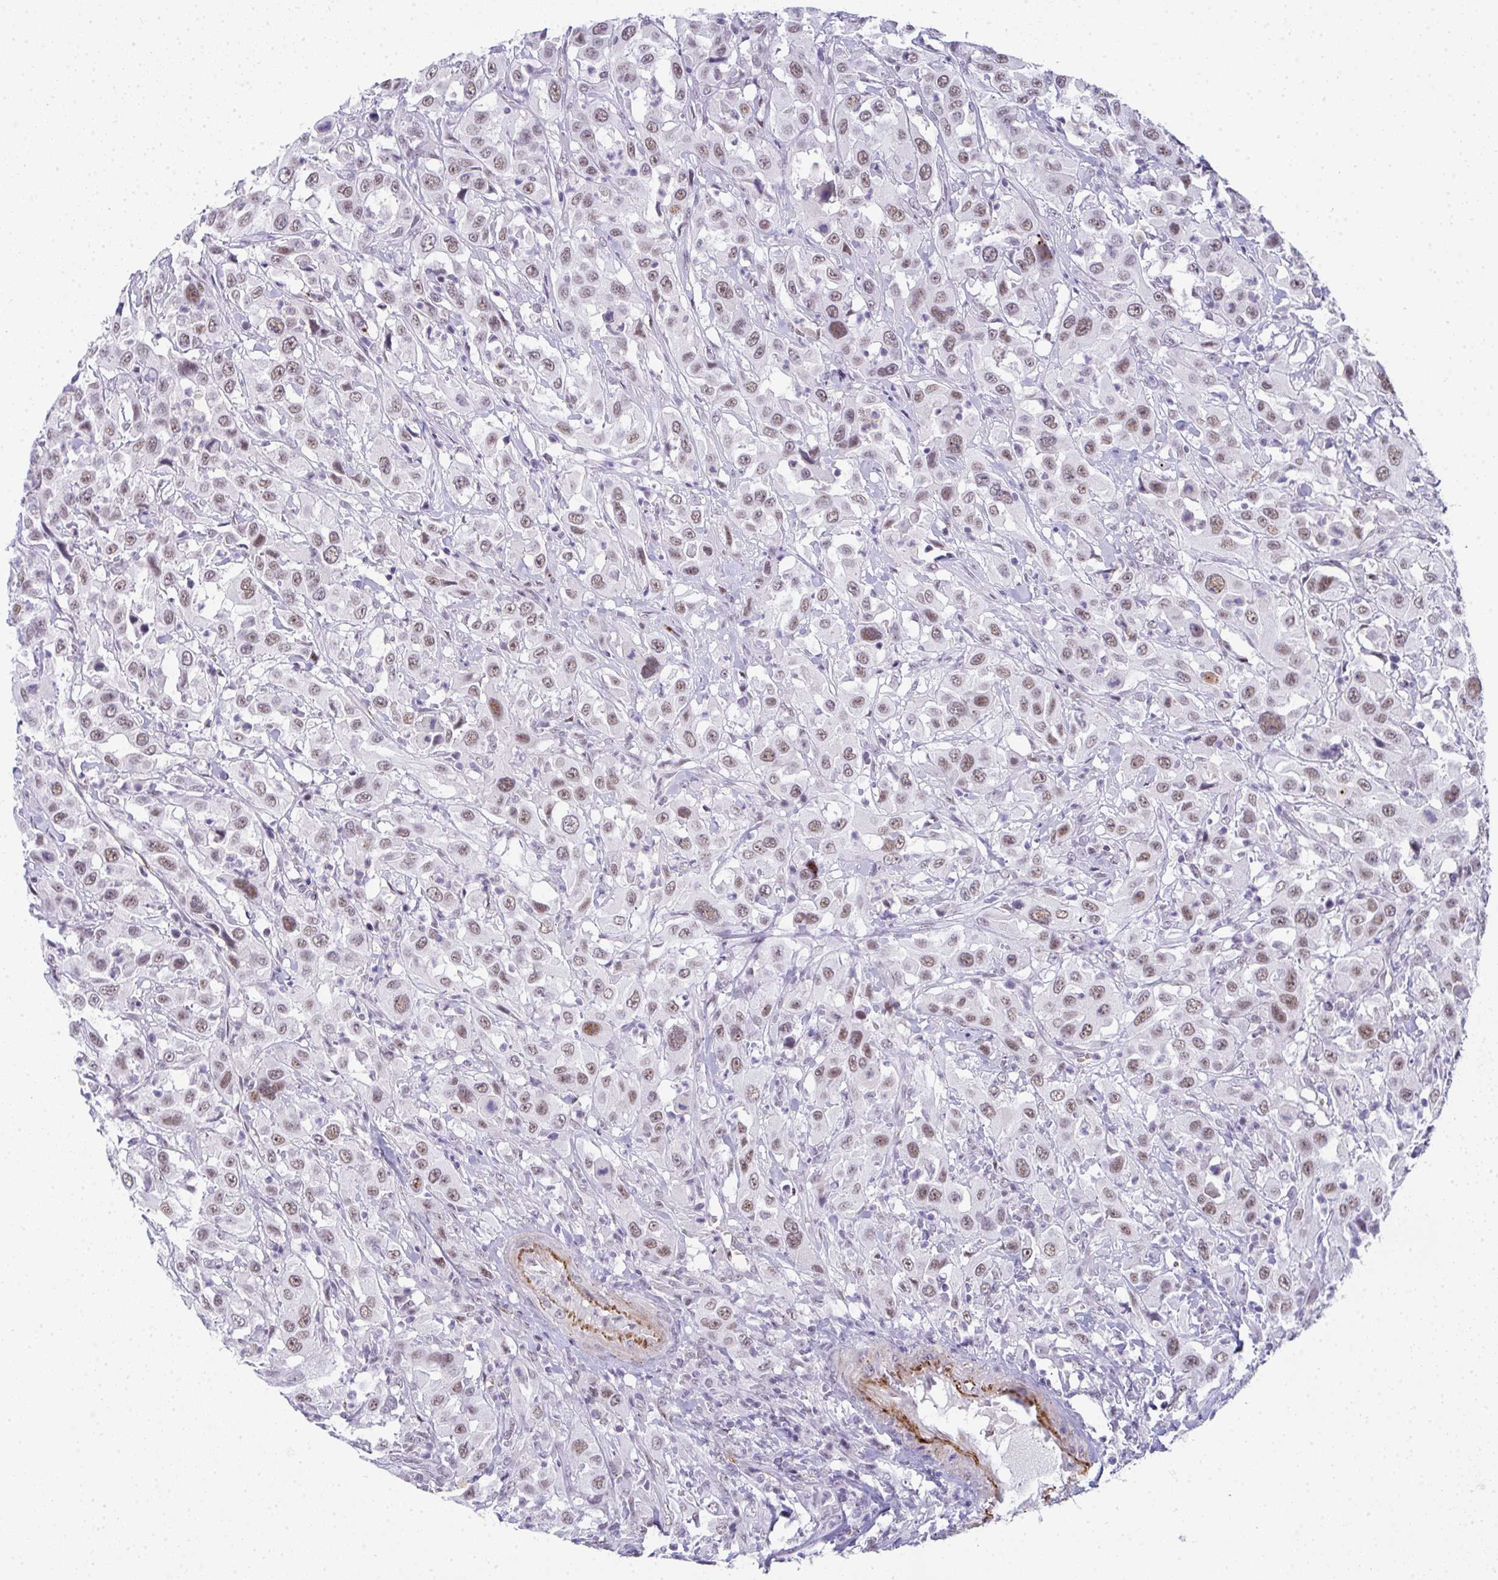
{"staining": {"intensity": "moderate", "quantity": ">75%", "location": "nuclear"}, "tissue": "urothelial cancer", "cell_type": "Tumor cells", "image_type": "cancer", "snomed": [{"axis": "morphology", "description": "Urothelial carcinoma, High grade"}, {"axis": "topography", "description": "Urinary bladder"}], "caption": "Human urothelial cancer stained for a protein (brown) reveals moderate nuclear positive staining in about >75% of tumor cells.", "gene": "TNMD", "patient": {"sex": "male", "age": 61}}